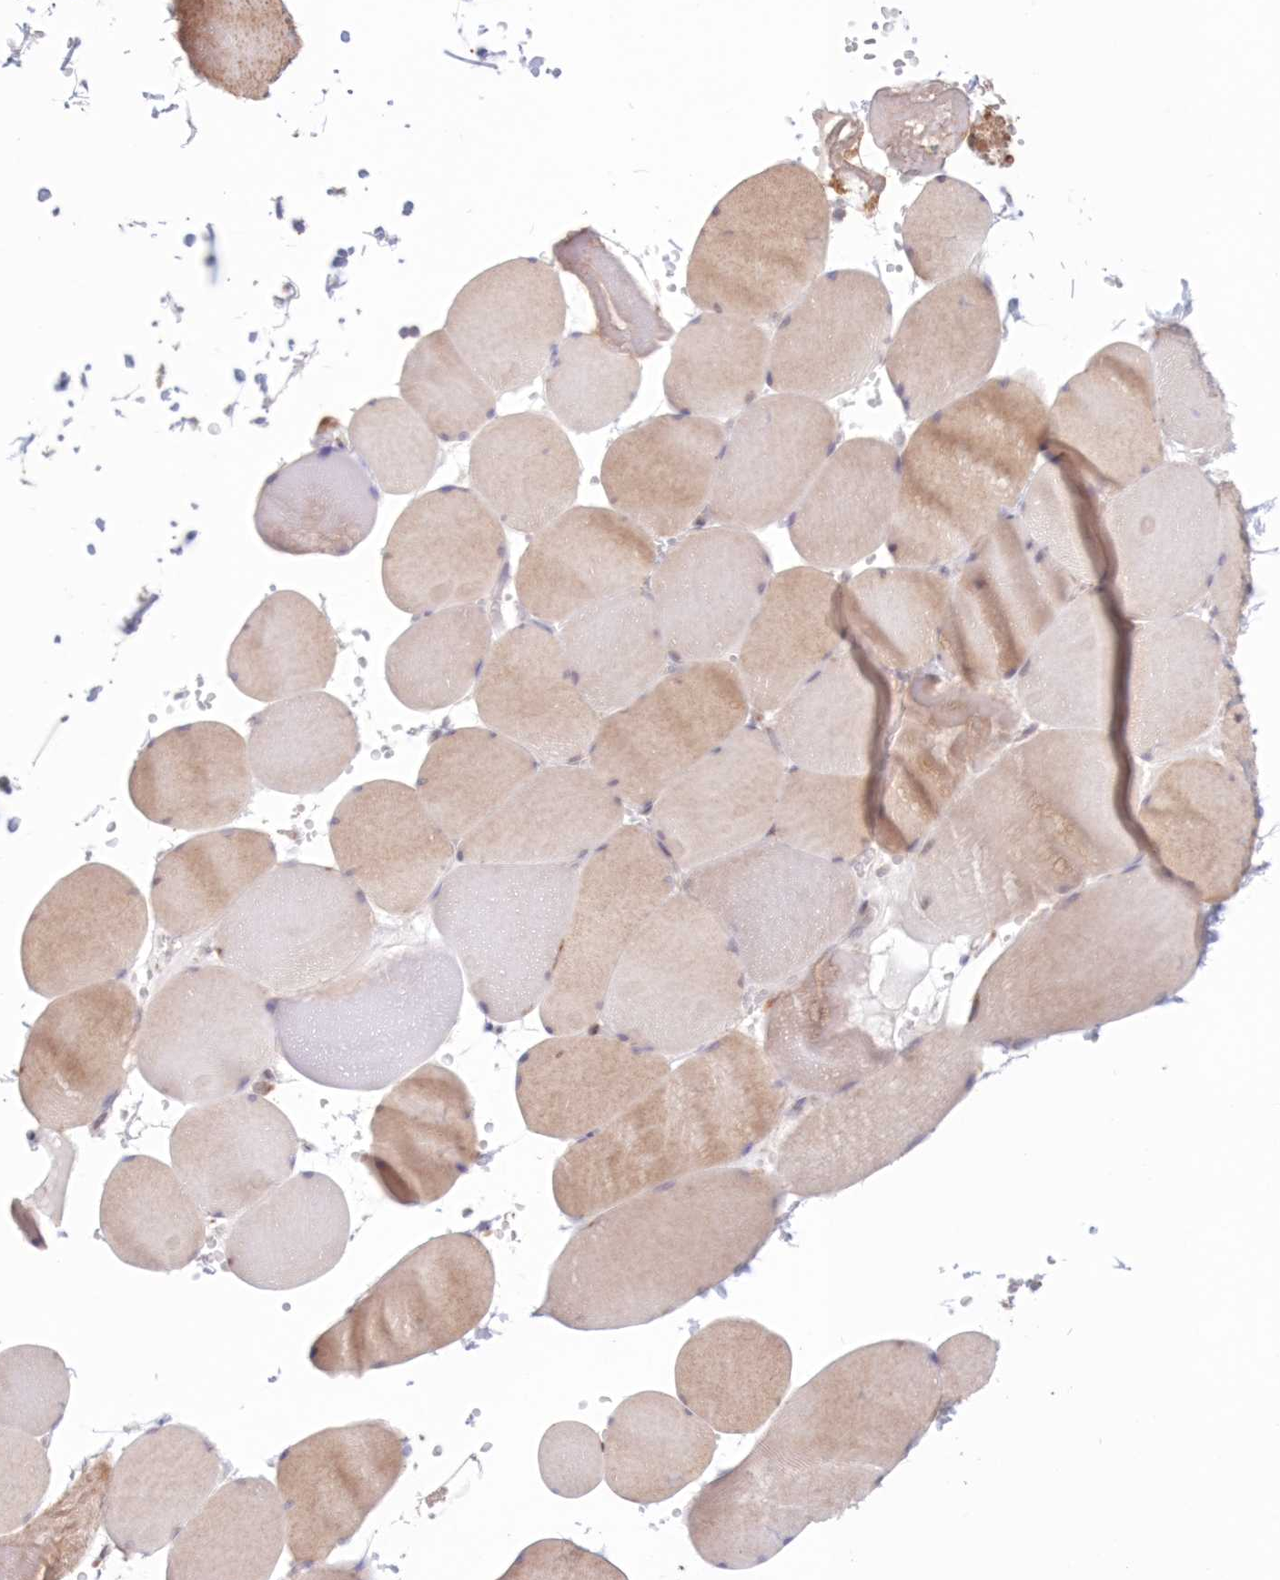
{"staining": {"intensity": "weak", "quantity": "25%-75%", "location": "cytoplasmic/membranous"}, "tissue": "skeletal muscle", "cell_type": "Myocytes", "image_type": "normal", "snomed": [{"axis": "morphology", "description": "Normal tissue, NOS"}, {"axis": "topography", "description": "Skeletal muscle"}, {"axis": "topography", "description": "Head-Neck"}], "caption": "About 25%-75% of myocytes in normal skeletal muscle reveal weak cytoplasmic/membranous protein staining as visualized by brown immunohistochemical staining.", "gene": "PCYOX1L", "patient": {"sex": "male", "age": 66}}